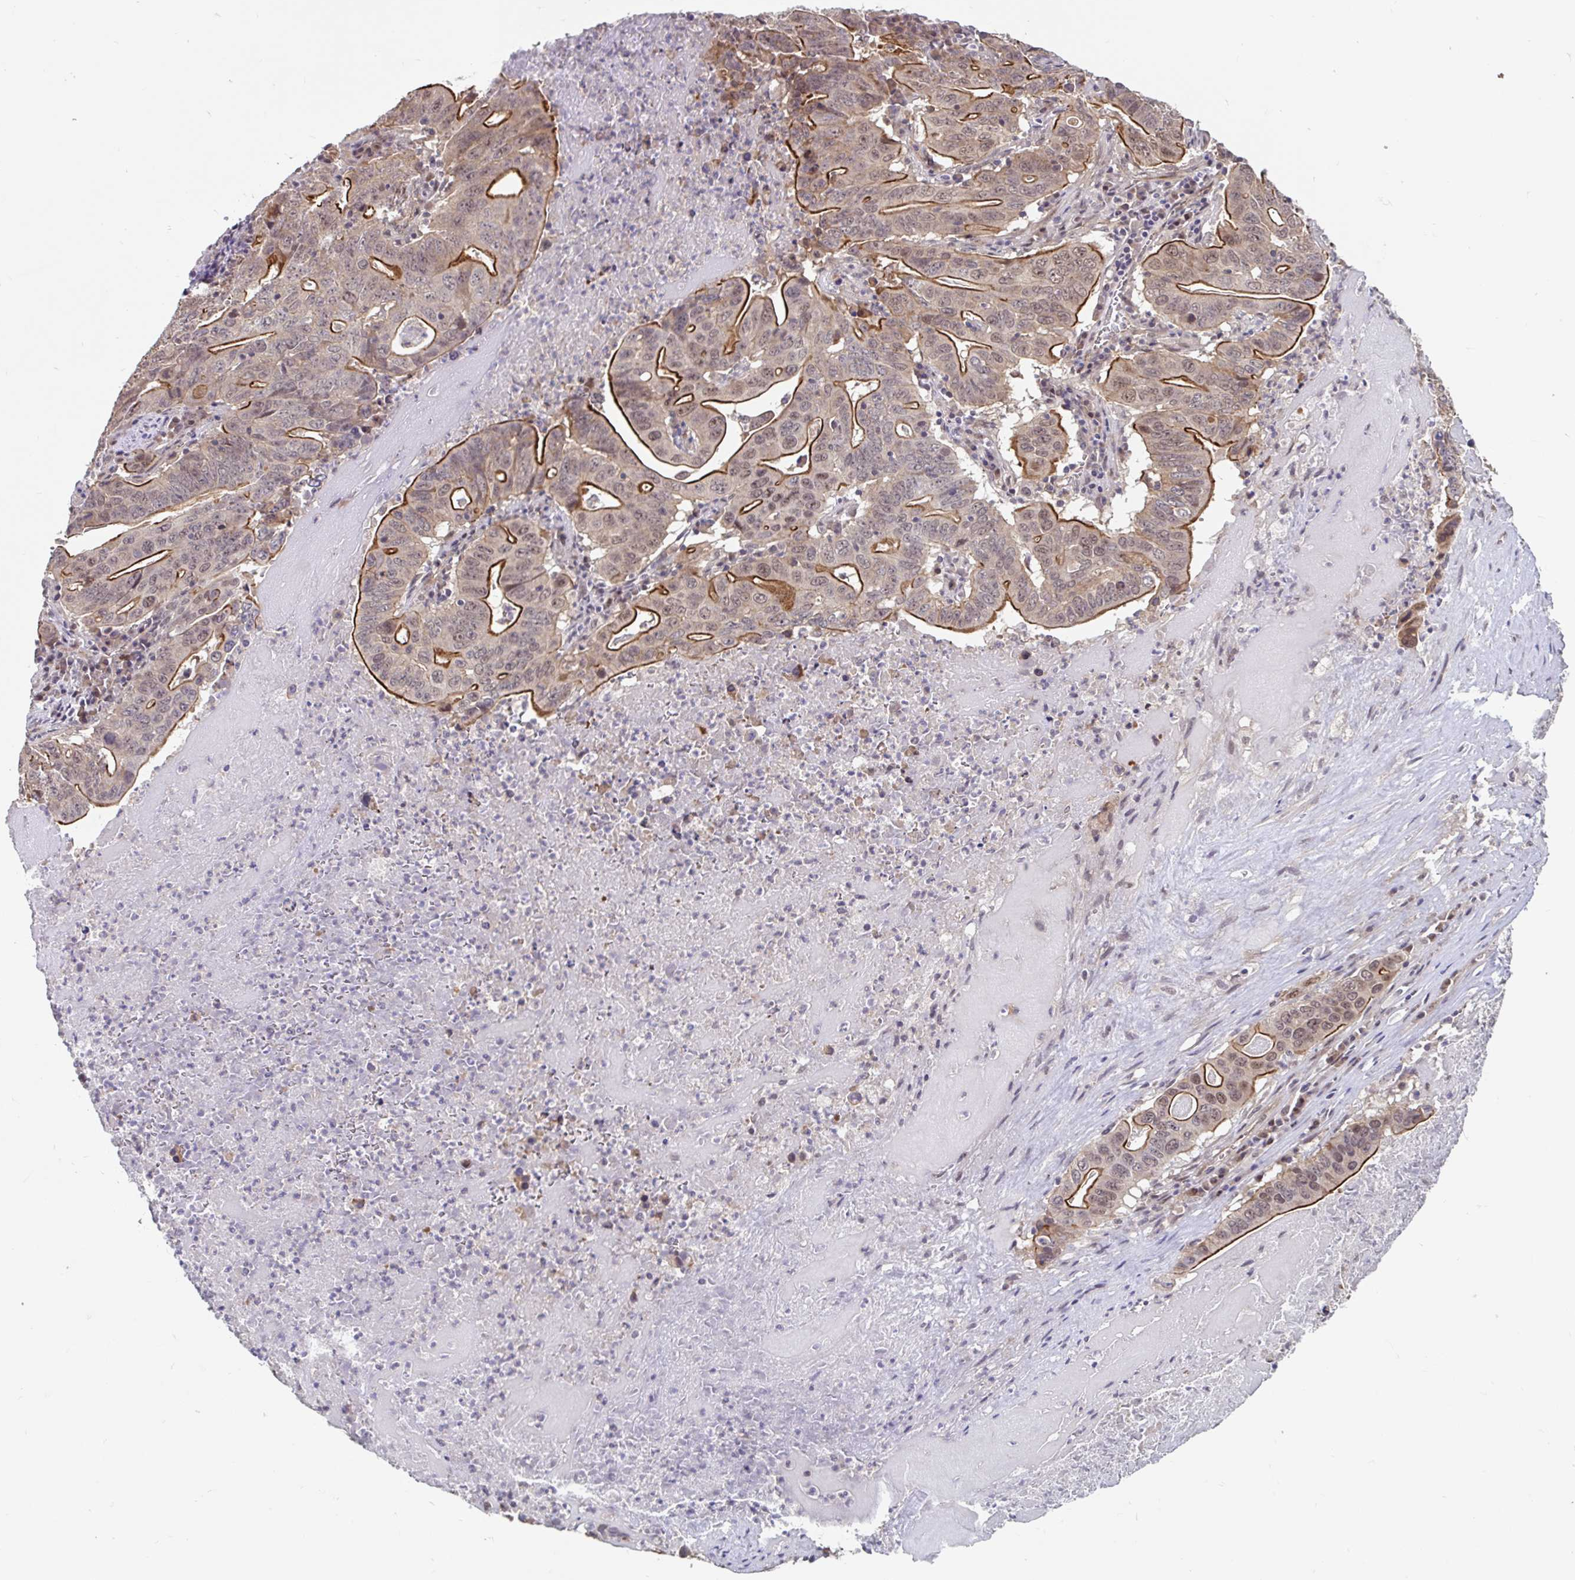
{"staining": {"intensity": "moderate", "quantity": "25%-75%", "location": "cytoplasmic/membranous"}, "tissue": "lung cancer", "cell_type": "Tumor cells", "image_type": "cancer", "snomed": [{"axis": "morphology", "description": "Adenocarcinoma, NOS"}, {"axis": "topography", "description": "Lung"}], "caption": "A brown stain shows moderate cytoplasmic/membranous positivity of a protein in lung cancer tumor cells. The protein is stained brown, and the nuclei are stained in blue (DAB IHC with brightfield microscopy, high magnification).", "gene": "STYXL1", "patient": {"sex": "female", "age": 60}}